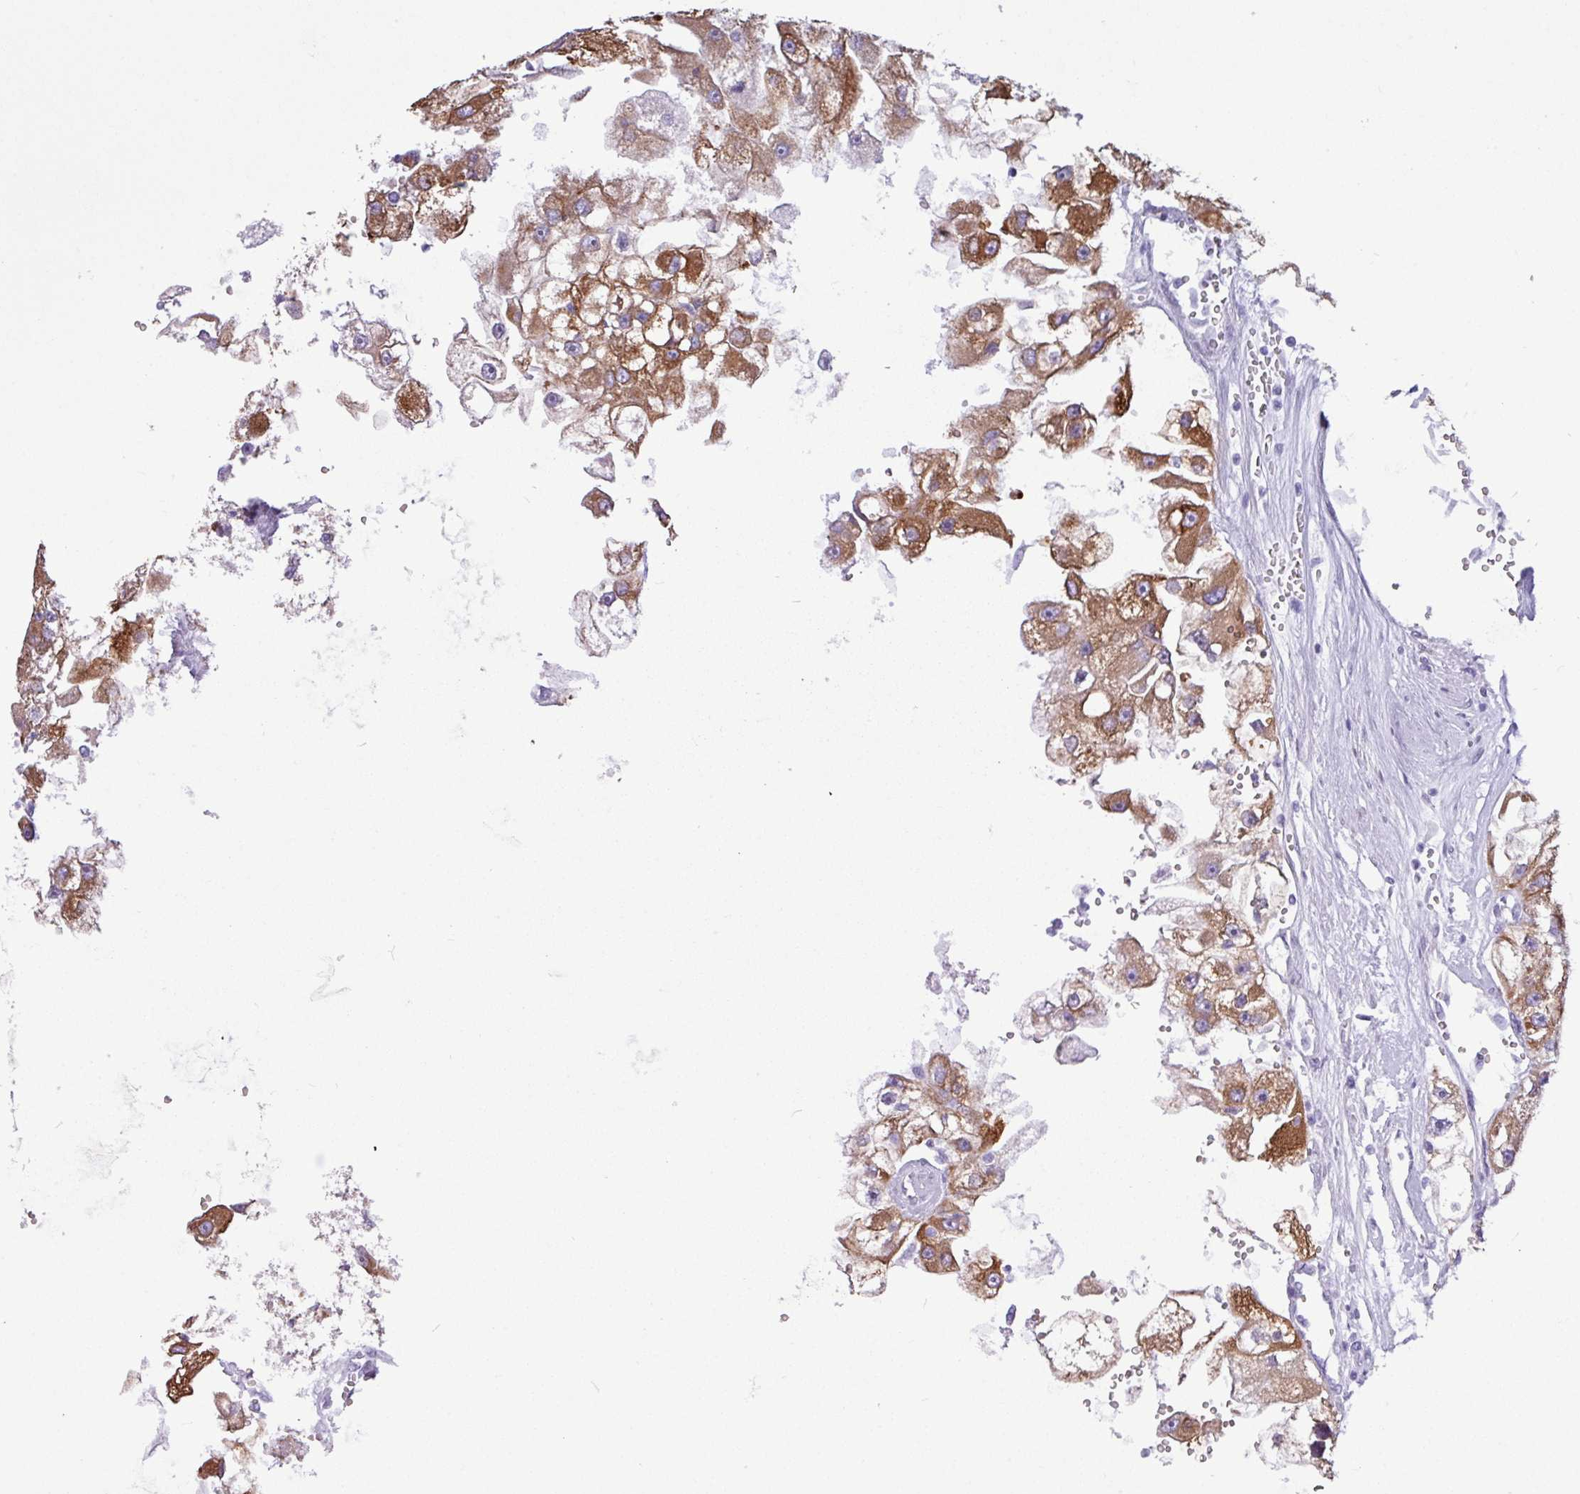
{"staining": {"intensity": "moderate", "quantity": ">75%", "location": "cytoplasmic/membranous"}, "tissue": "renal cancer", "cell_type": "Tumor cells", "image_type": "cancer", "snomed": [{"axis": "morphology", "description": "Adenocarcinoma, NOS"}, {"axis": "topography", "description": "Kidney"}], "caption": "Adenocarcinoma (renal) stained with a protein marker reveals moderate staining in tumor cells.", "gene": "SLC38A1", "patient": {"sex": "male", "age": 63}}